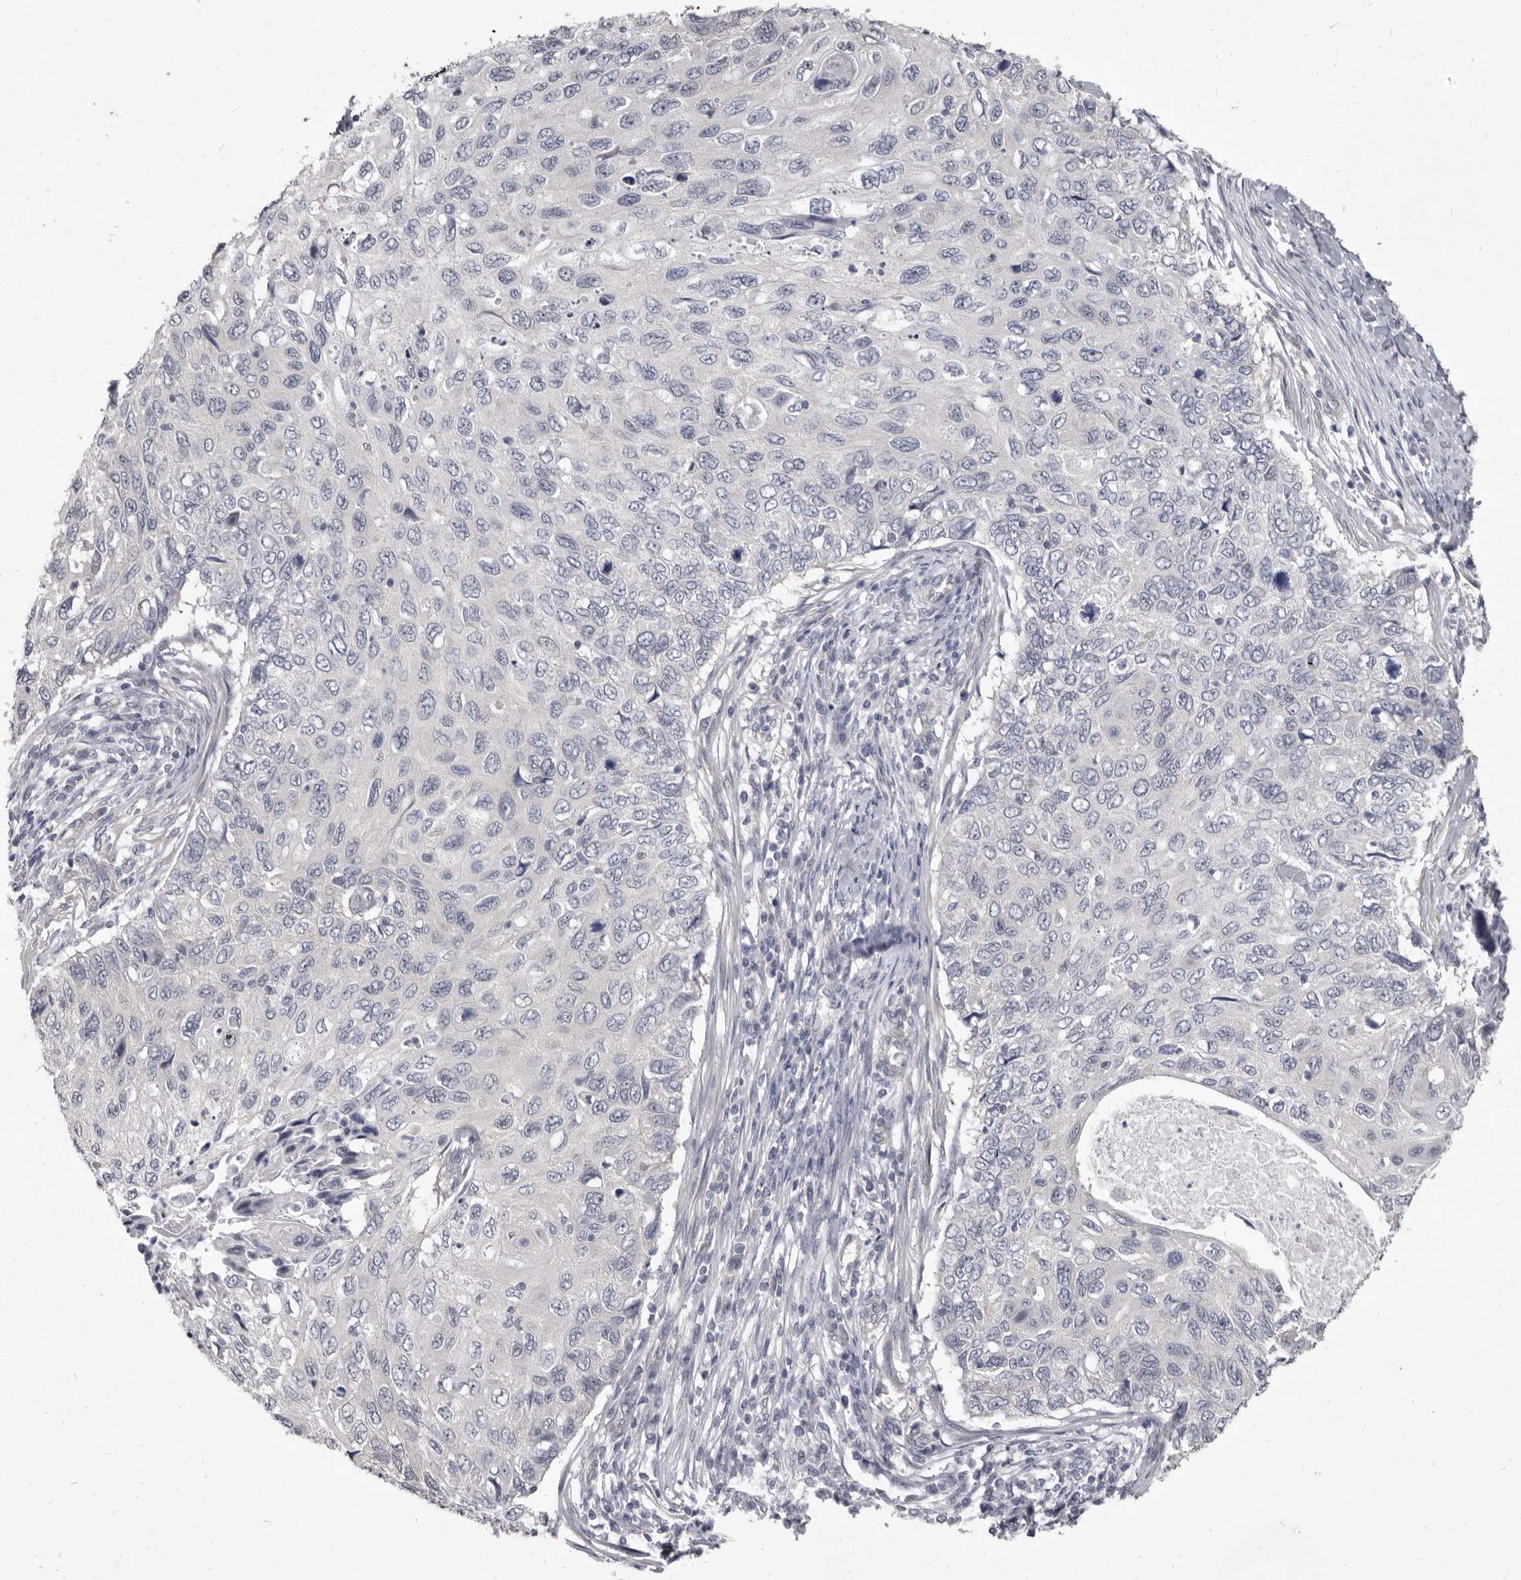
{"staining": {"intensity": "negative", "quantity": "none", "location": "none"}, "tissue": "cervical cancer", "cell_type": "Tumor cells", "image_type": "cancer", "snomed": [{"axis": "morphology", "description": "Squamous cell carcinoma, NOS"}, {"axis": "topography", "description": "Cervix"}], "caption": "IHC of cervical cancer (squamous cell carcinoma) shows no positivity in tumor cells.", "gene": "GSK3B", "patient": {"sex": "female", "age": 70}}